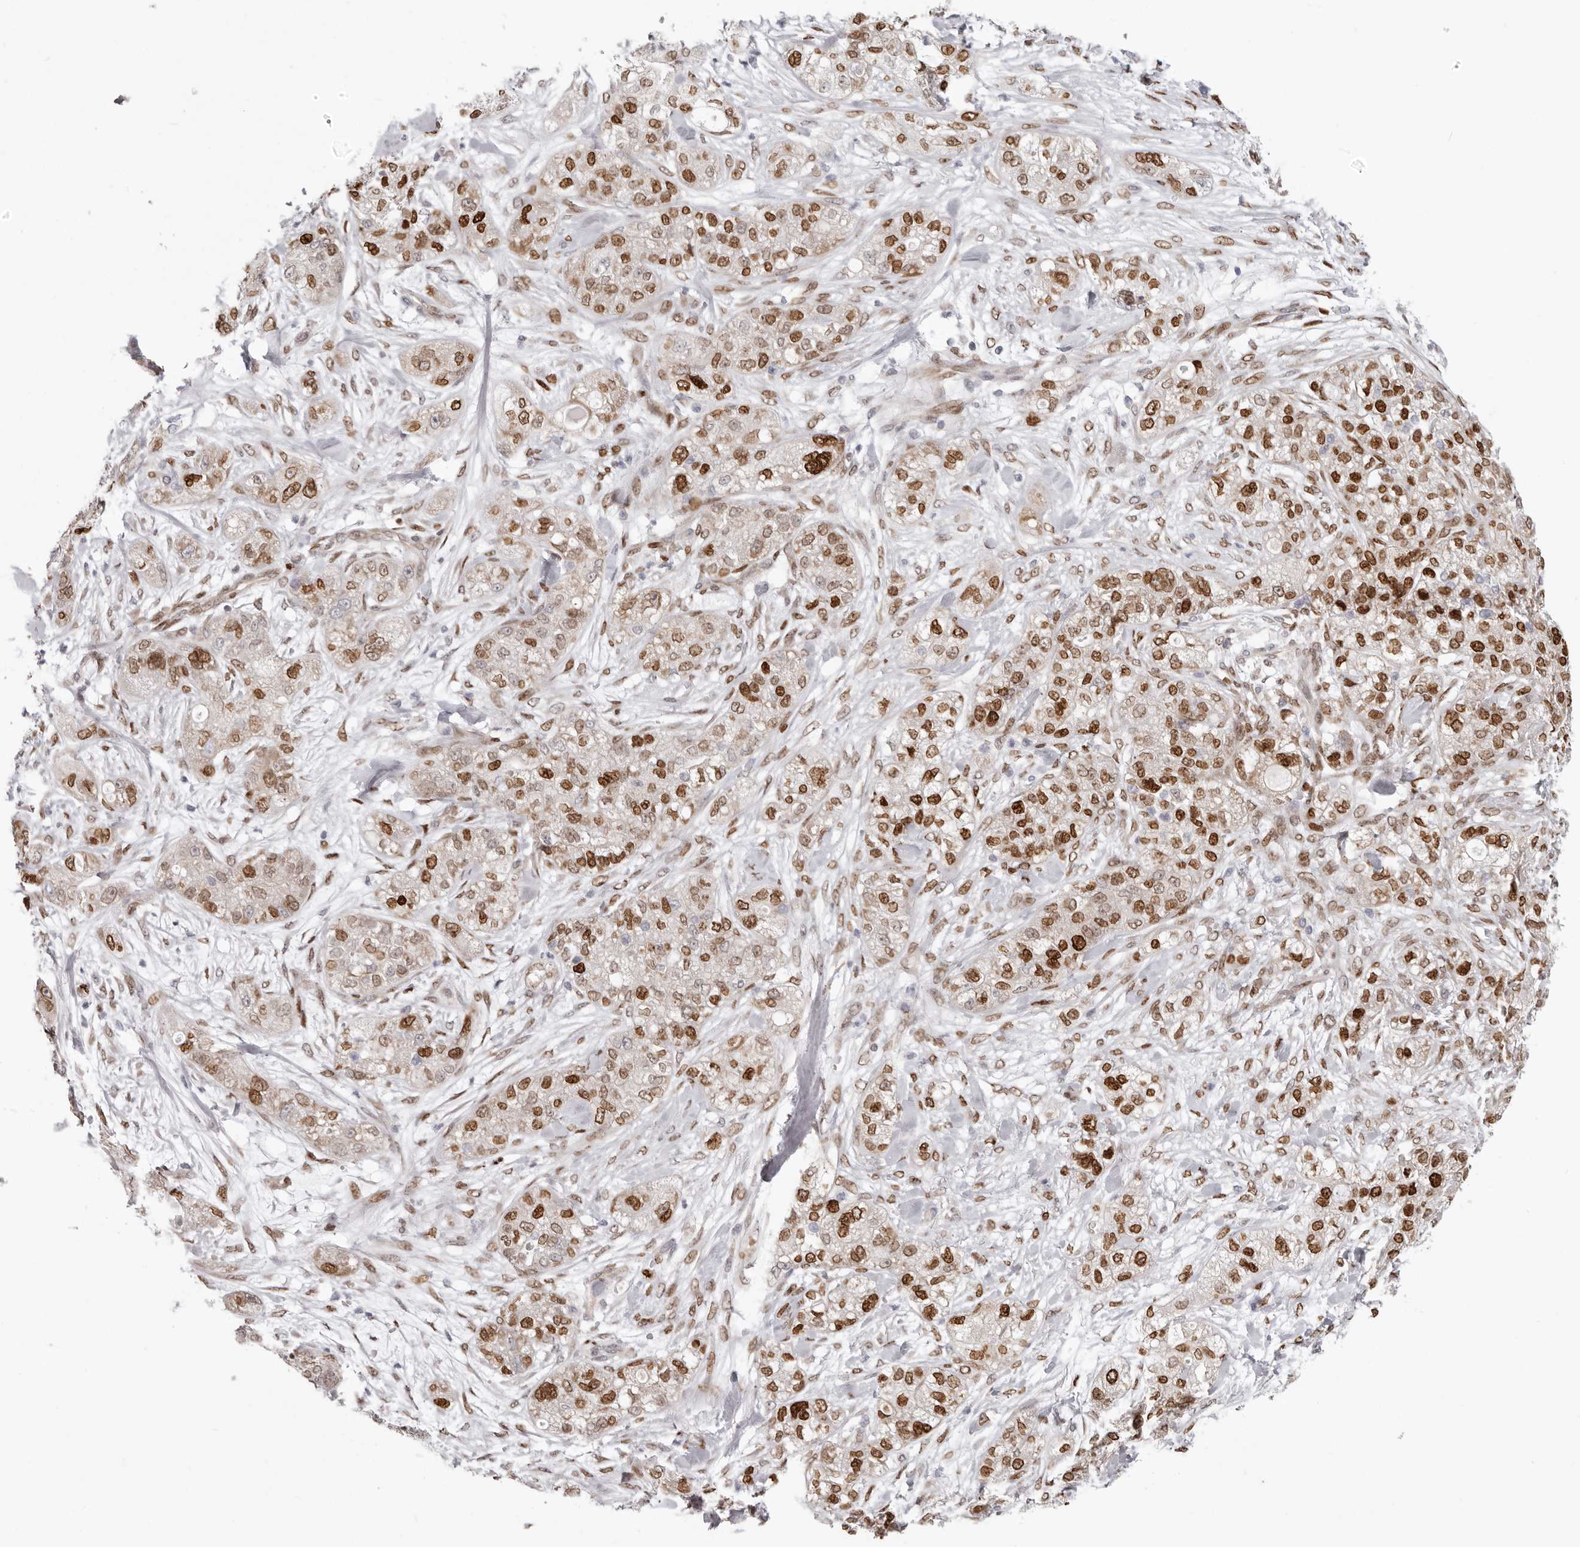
{"staining": {"intensity": "strong", "quantity": ">75%", "location": "nuclear"}, "tissue": "pancreatic cancer", "cell_type": "Tumor cells", "image_type": "cancer", "snomed": [{"axis": "morphology", "description": "Adenocarcinoma, NOS"}, {"axis": "topography", "description": "Pancreas"}], "caption": "The photomicrograph shows staining of pancreatic adenocarcinoma, revealing strong nuclear protein staining (brown color) within tumor cells.", "gene": "SRP19", "patient": {"sex": "female", "age": 78}}